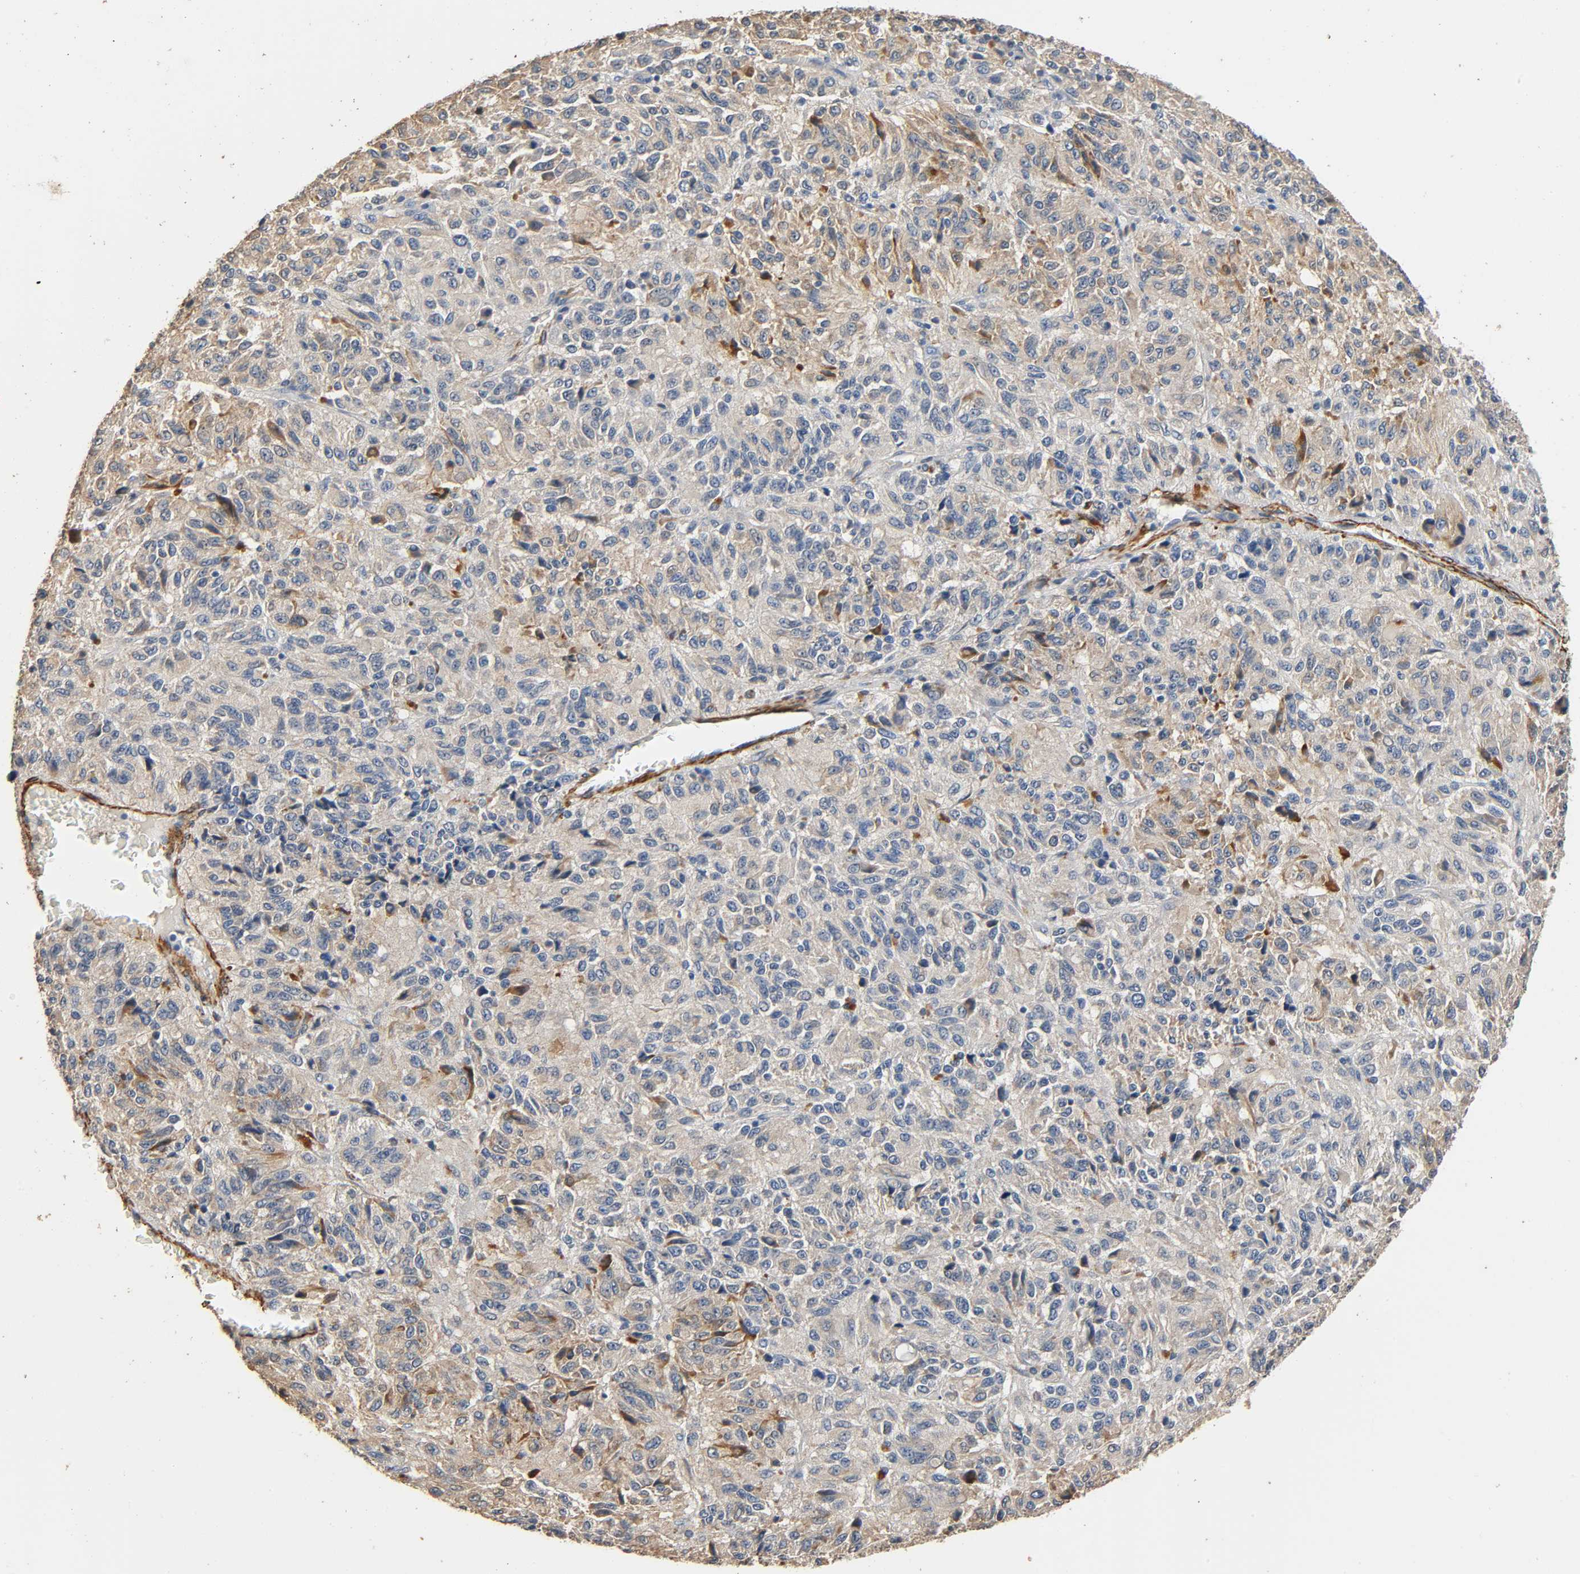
{"staining": {"intensity": "weak", "quantity": ">75%", "location": "cytoplasmic/membranous"}, "tissue": "melanoma", "cell_type": "Tumor cells", "image_type": "cancer", "snomed": [{"axis": "morphology", "description": "Malignant melanoma, Metastatic site"}, {"axis": "topography", "description": "Lung"}], "caption": "Malignant melanoma (metastatic site) stained for a protein (brown) displays weak cytoplasmic/membranous positive positivity in approximately >75% of tumor cells.", "gene": "GSTA3", "patient": {"sex": "male", "age": 64}}